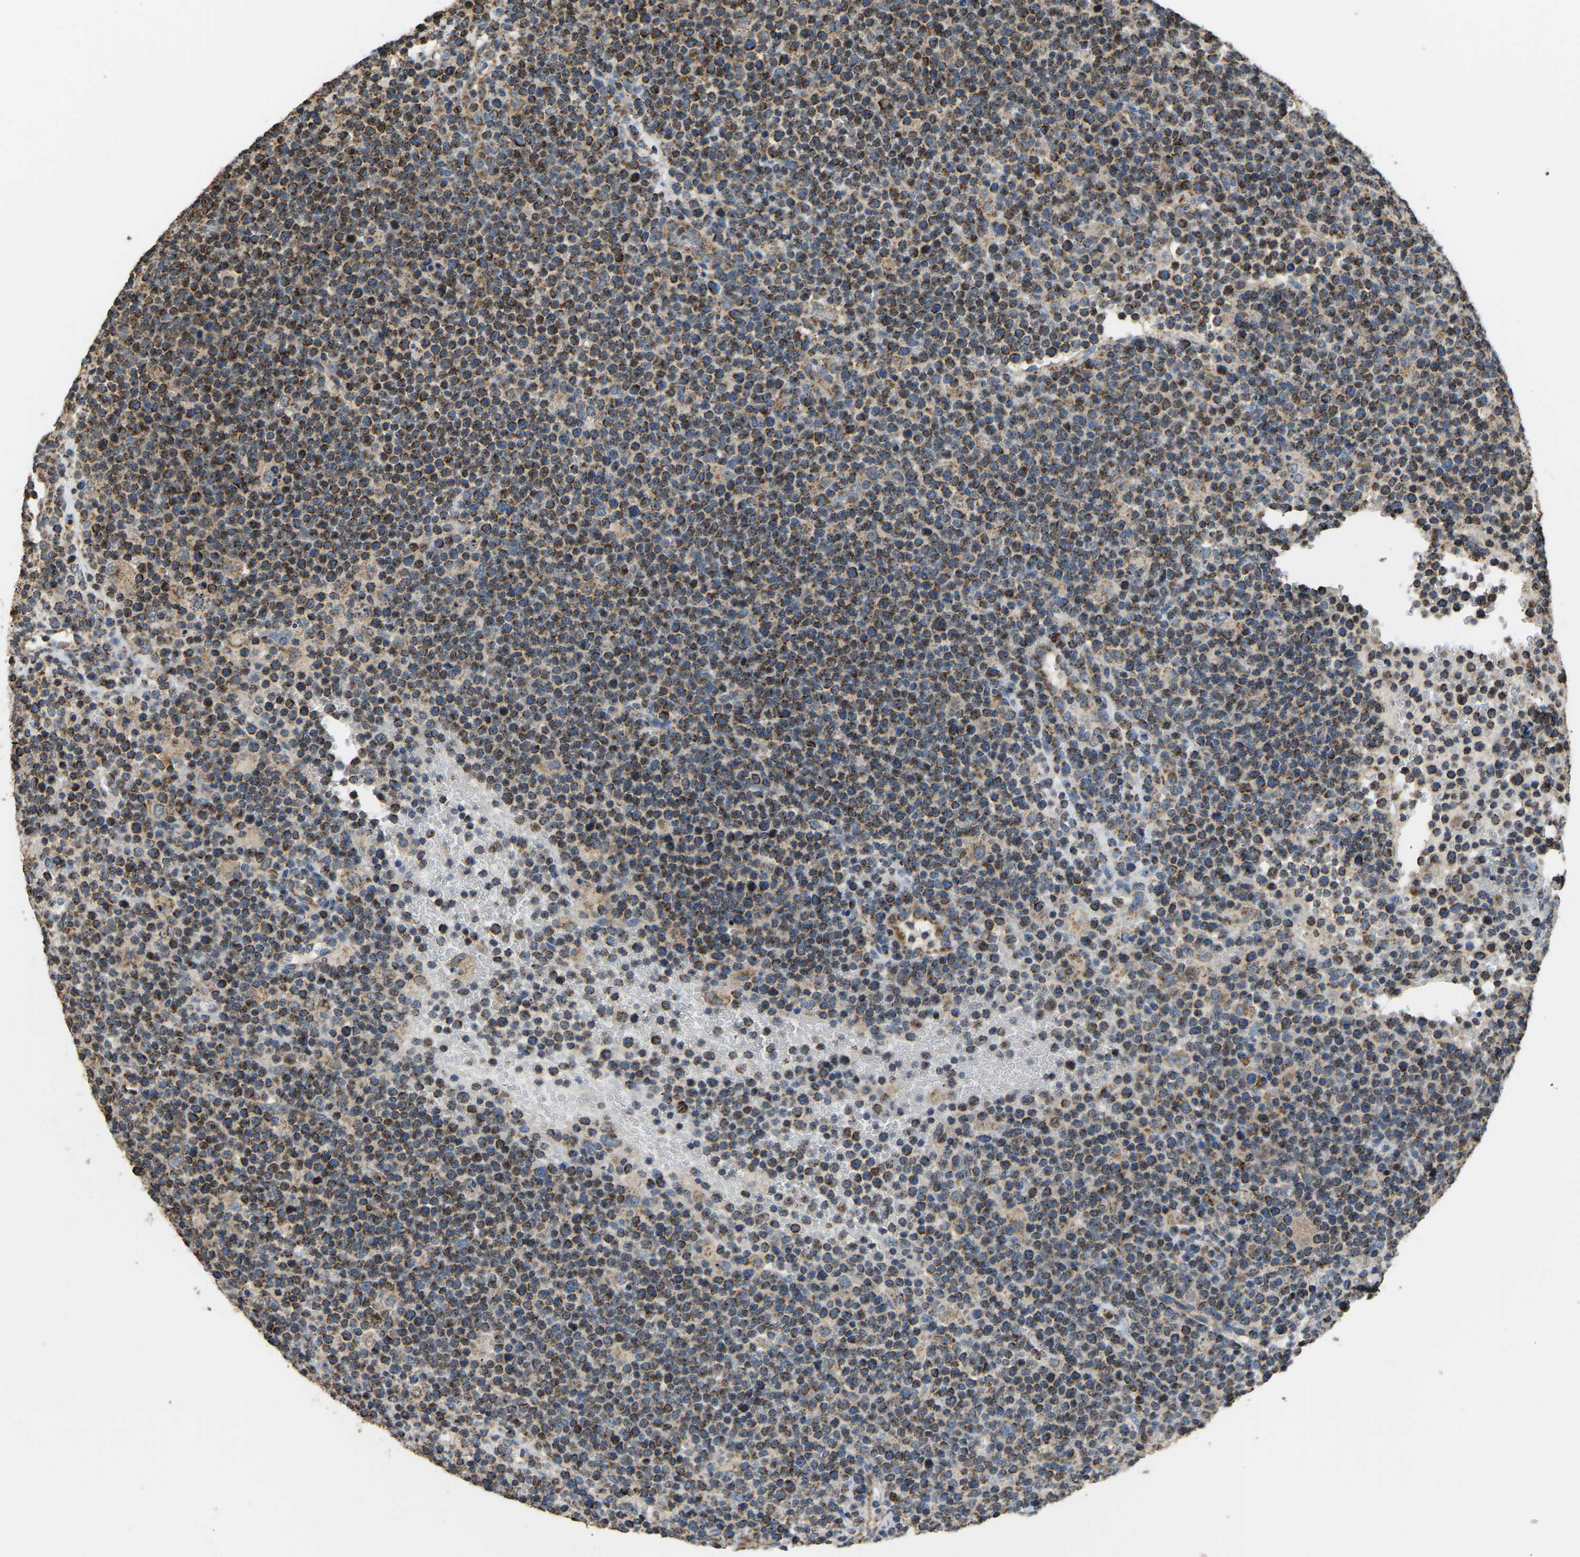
{"staining": {"intensity": "strong", "quantity": ">75%", "location": "cytoplasmic/membranous"}, "tissue": "lymphoma", "cell_type": "Tumor cells", "image_type": "cancer", "snomed": [{"axis": "morphology", "description": "Malignant lymphoma, non-Hodgkin's type, High grade"}, {"axis": "topography", "description": "Lymph node"}], "caption": "Immunohistochemical staining of lymphoma exhibits high levels of strong cytoplasmic/membranous protein expression in about >75% of tumor cells. Immunohistochemistry (ihc) stains the protein of interest in brown and the nuclei are stained blue.", "gene": "TUFM", "patient": {"sex": "male", "age": 61}}